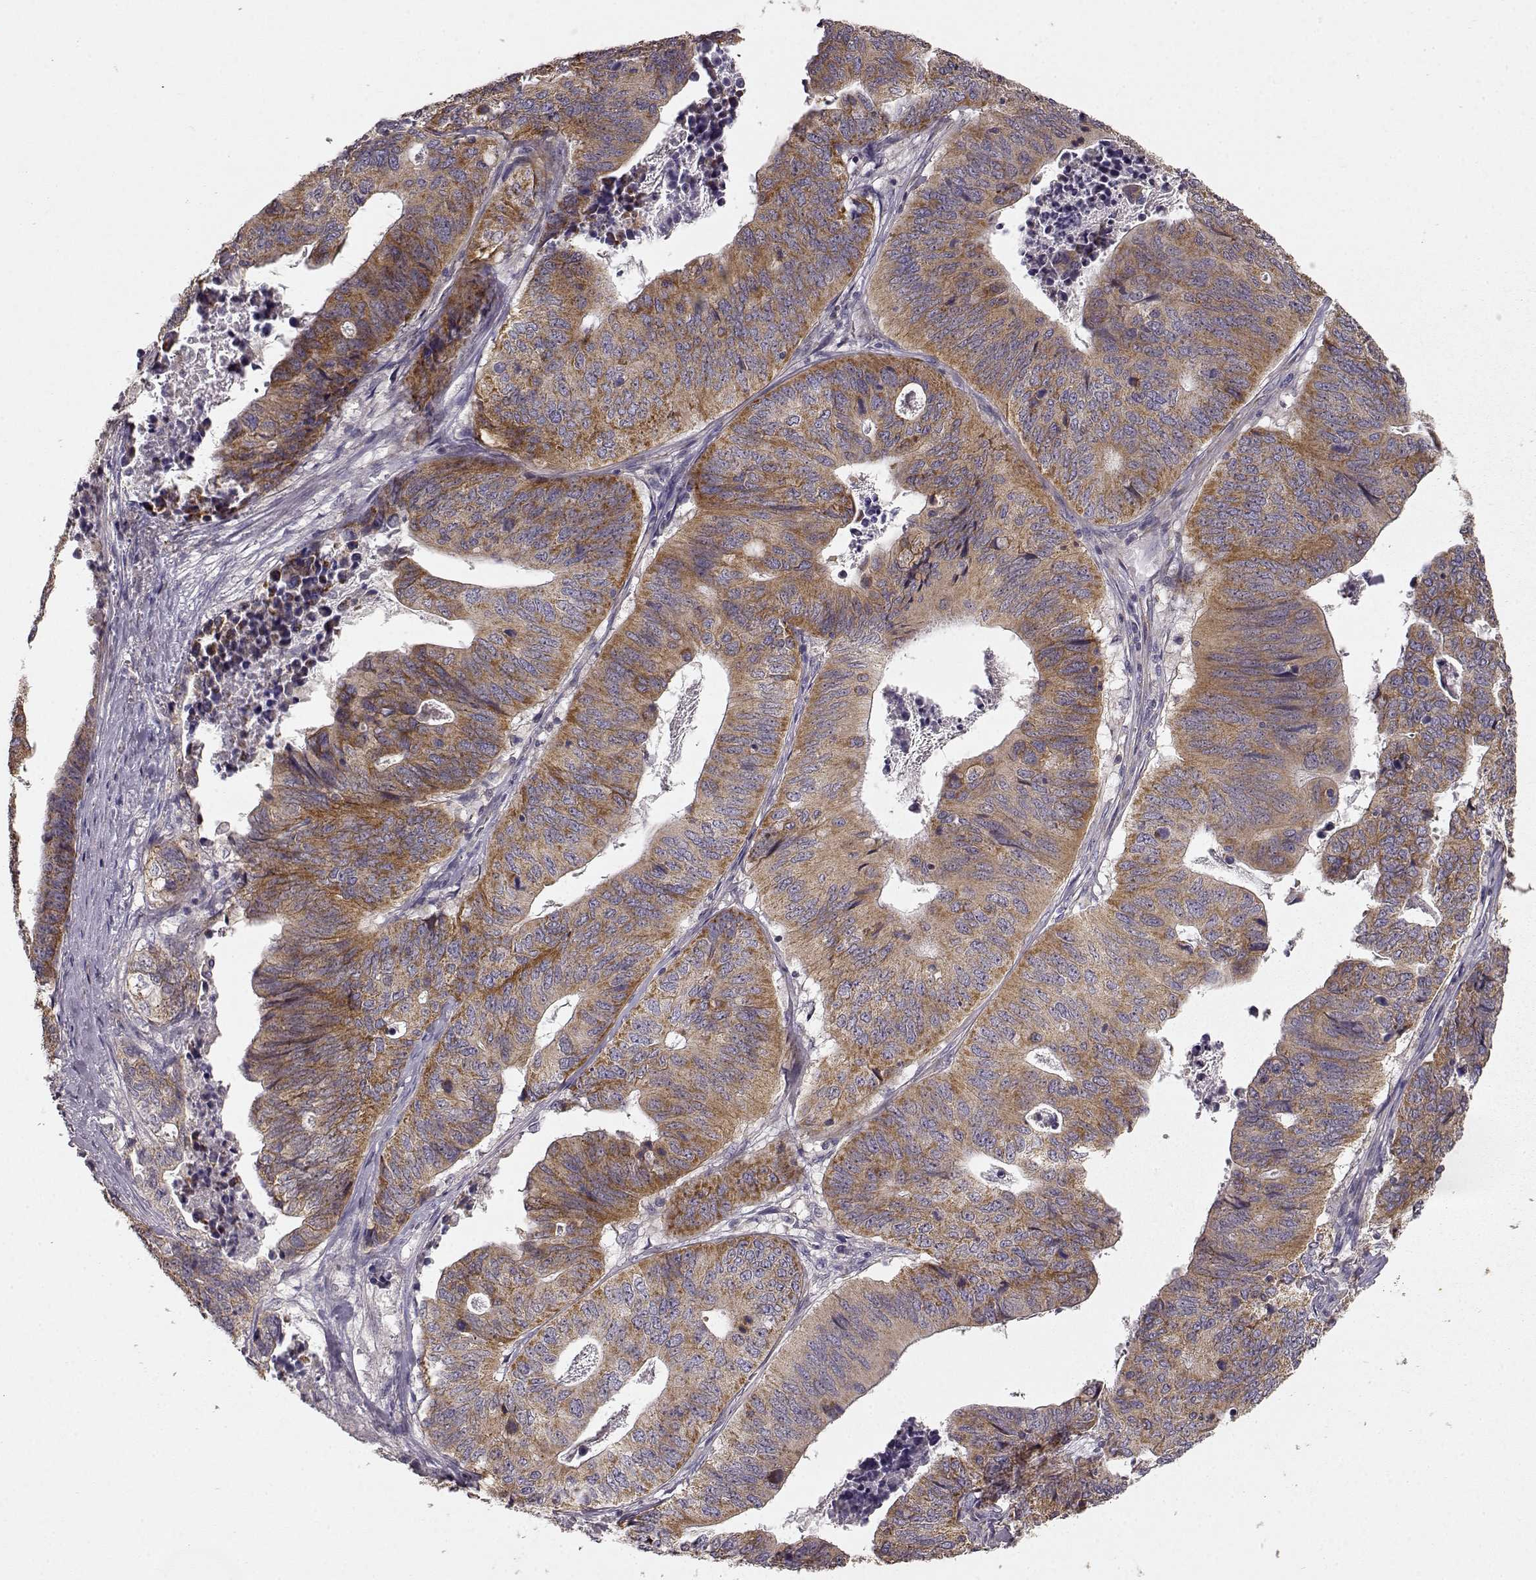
{"staining": {"intensity": "moderate", "quantity": "25%-75%", "location": "cytoplasmic/membranous"}, "tissue": "stomach cancer", "cell_type": "Tumor cells", "image_type": "cancer", "snomed": [{"axis": "morphology", "description": "Adenocarcinoma, NOS"}, {"axis": "topography", "description": "Stomach, upper"}], "caption": "Protein staining of stomach adenocarcinoma tissue exhibits moderate cytoplasmic/membranous staining in about 25%-75% of tumor cells. (DAB = brown stain, brightfield microscopy at high magnification).", "gene": "ERBB3", "patient": {"sex": "female", "age": 67}}